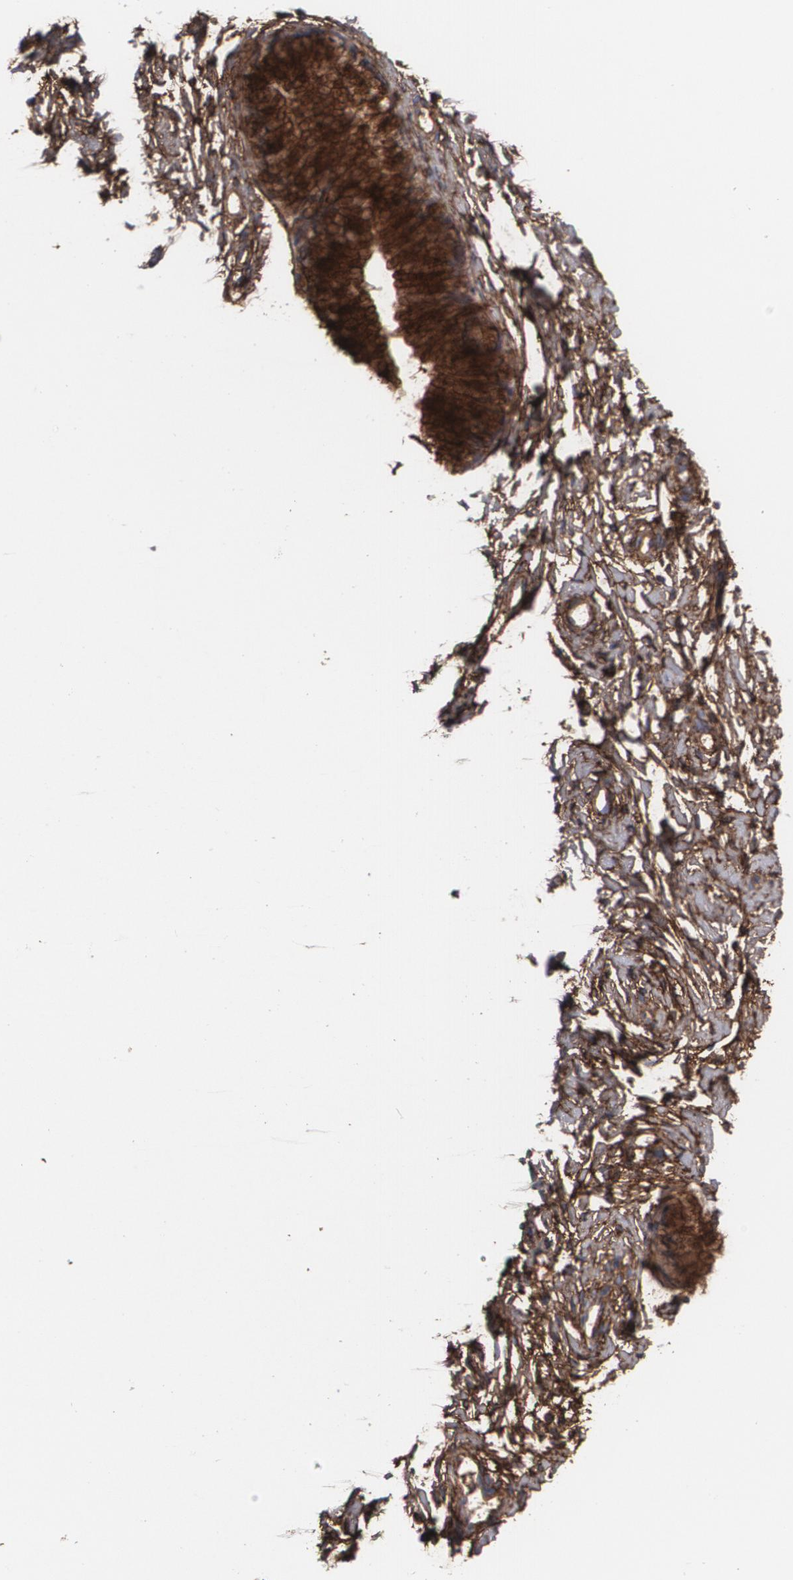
{"staining": {"intensity": "strong", "quantity": ">75%", "location": "cytoplasmic/membranous"}, "tissue": "cervix", "cell_type": "Glandular cells", "image_type": "normal", "snomed": [{"axis": "morphology", "description": "Normal tissue, NOS"}, {"axis": "topography", "description": "Cervix"}], "caption": "Human cervix stained for a protein (brown) reveals strong cytoplasmic/membranous positive staining in about >75% of glandular cells.", "gene": "FBLN1", "patient": {"sex": "female", "age": 46}}